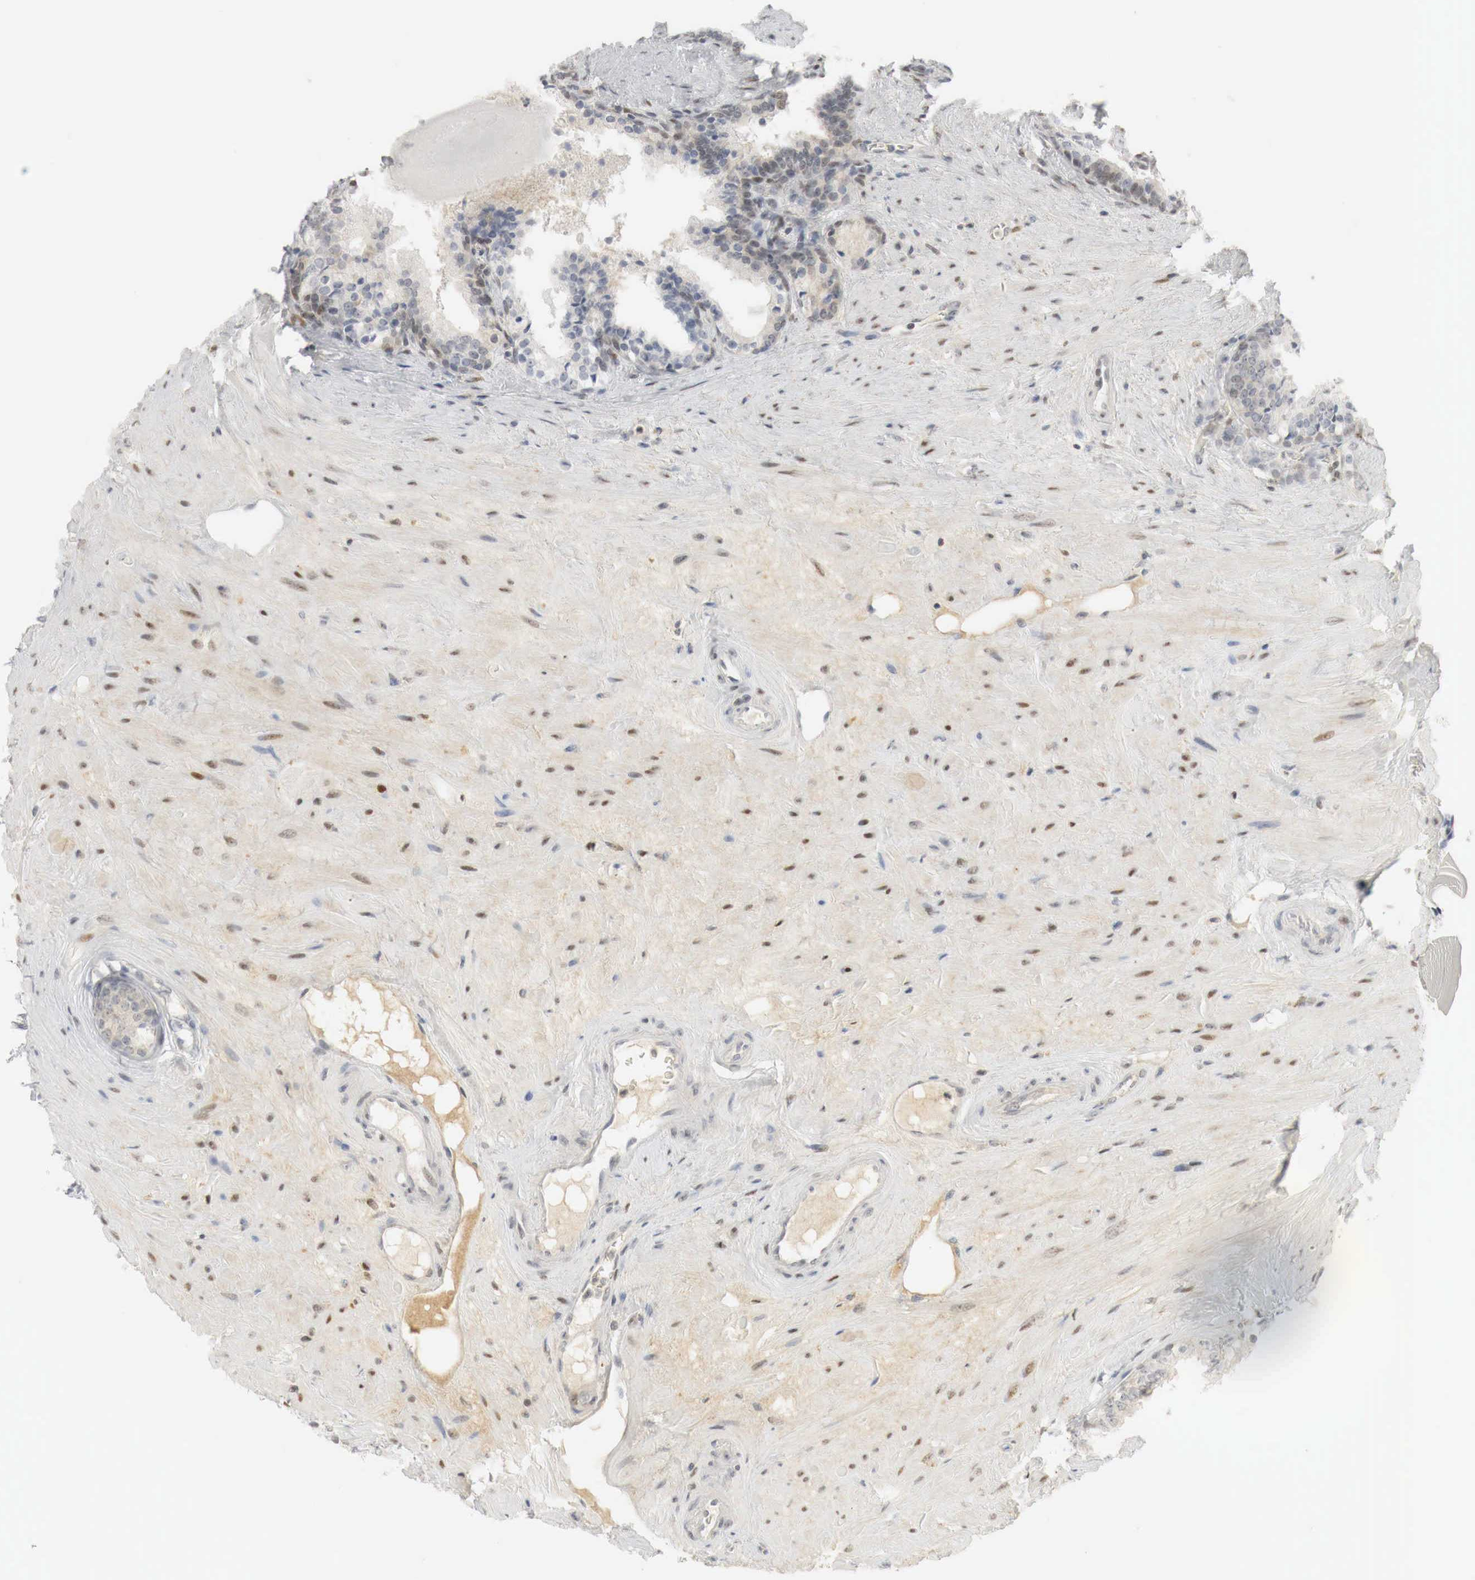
{"staining": {"intensity": "weak", "quantity": "25%-75%", "location": "cytoplasmic/membranous,nuclear"}, "tissue": "prostate", "cell_type": "Glandular cells", "image_type": "normal", "snomed": [{"axis": "morphology", "description": "Normal tissue, NOS"}, {"axis": "topography", "description": "Prostate"}], "caption": "Immunohistochemistry micrograph of normal prostate: prostate stained using IHC displays low levels of weak protein expression localized specifically in the cytoplasmic/membranous,nuclear of glandular cells, appearing as a cytoplasmic/membranous,nuclear brown color.", "gene": "MYC", "patient": {"sex": "male", "age": 65}}